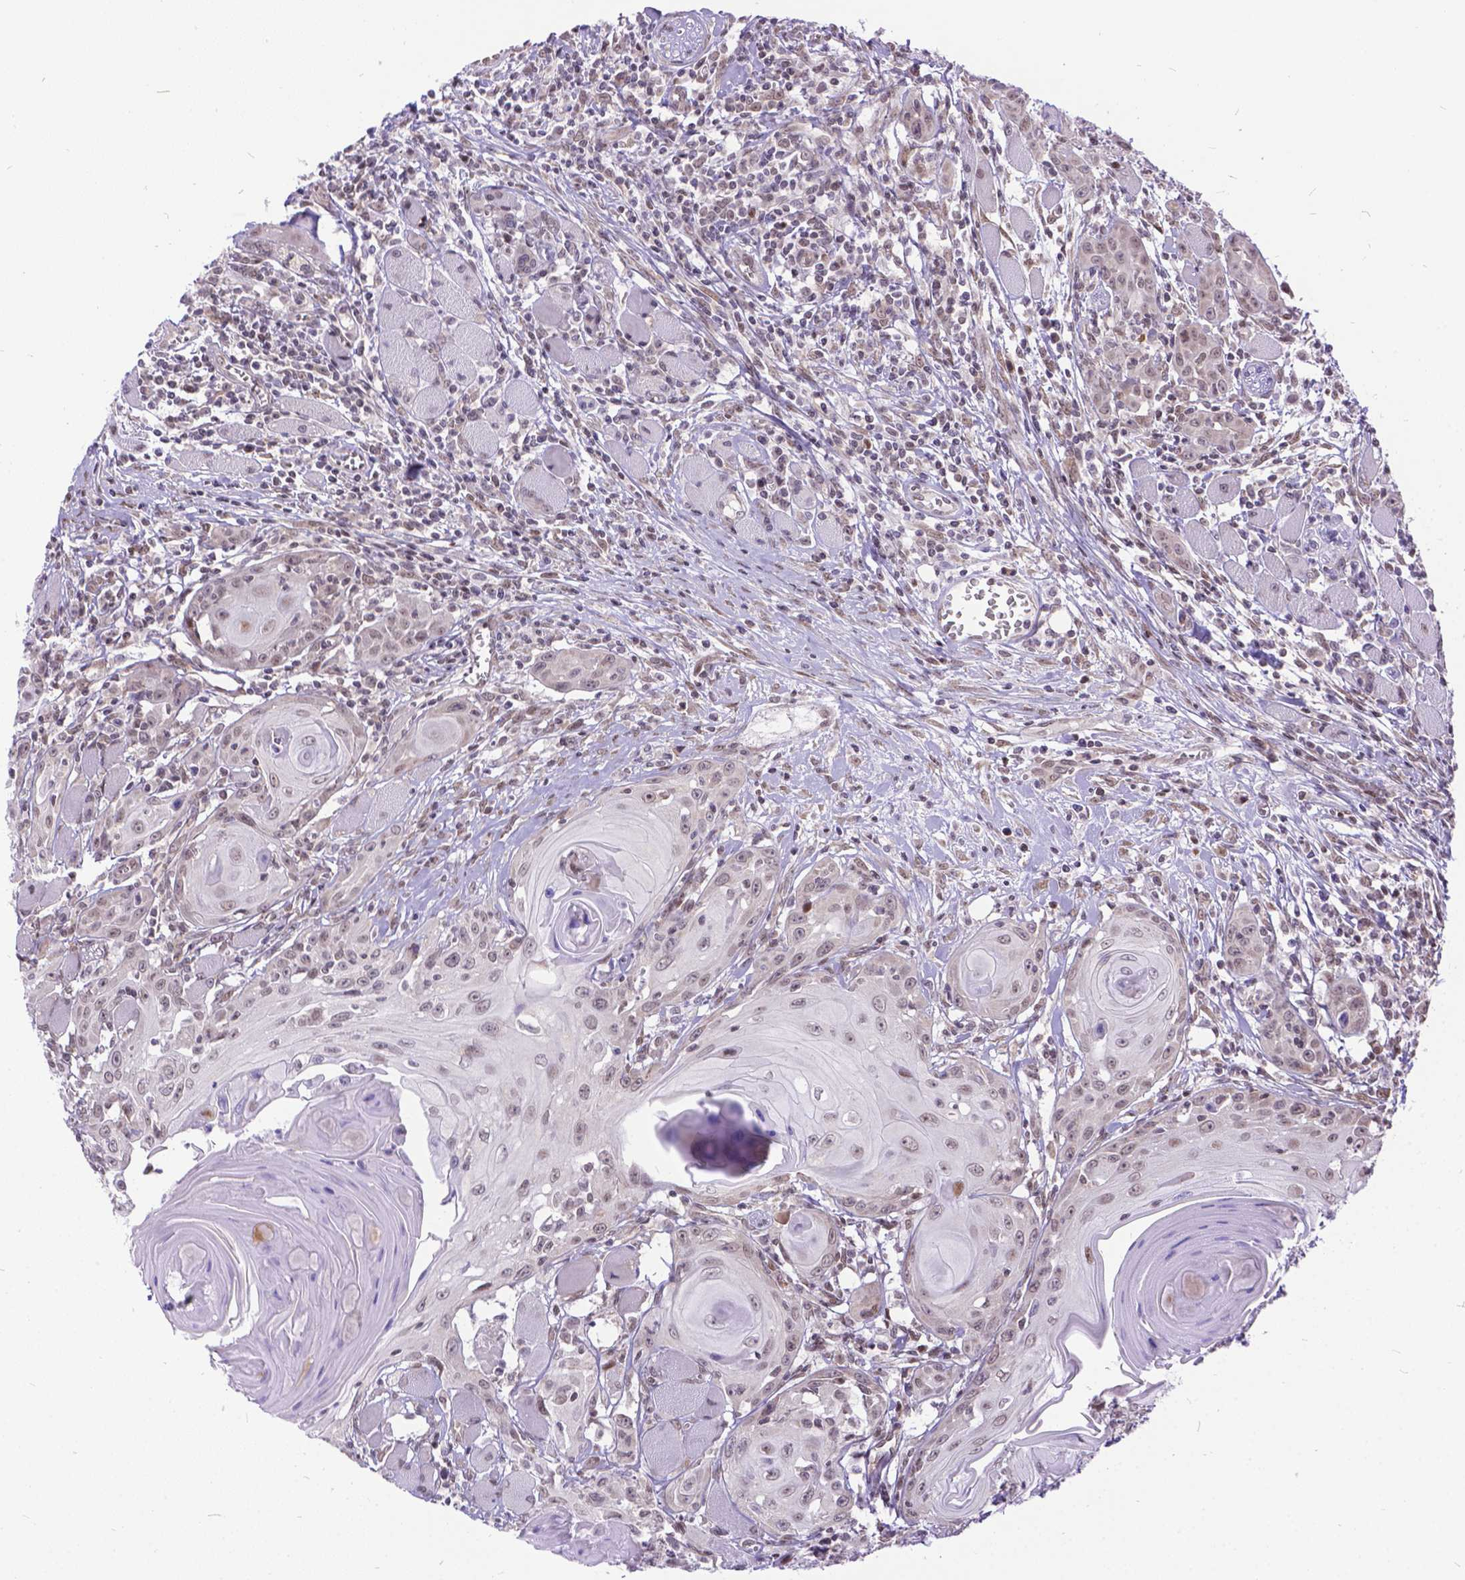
{"staining": {"intensity": "weak", "quantity": "25%-75%", "location": "nuclear"}, "tissue": "head and neck cancer", "cell_type": "Tumor cells", "image_type": "cancer", "snomed": [{"axis": "morphology", "description": "Squamous cell carcinoma, NOS"}, {"axis": "topography", "description": "Head-Neck"}], "caption": "This micrograph shows immunohistochemistry (IHC) staining of human head and neck squamous cell carcinoma, with low weak nuclear staining in approximately 25%-75% of tumor cells.", "gene": "FAM124B", "patient": {"sex": "female", "age": 80}}